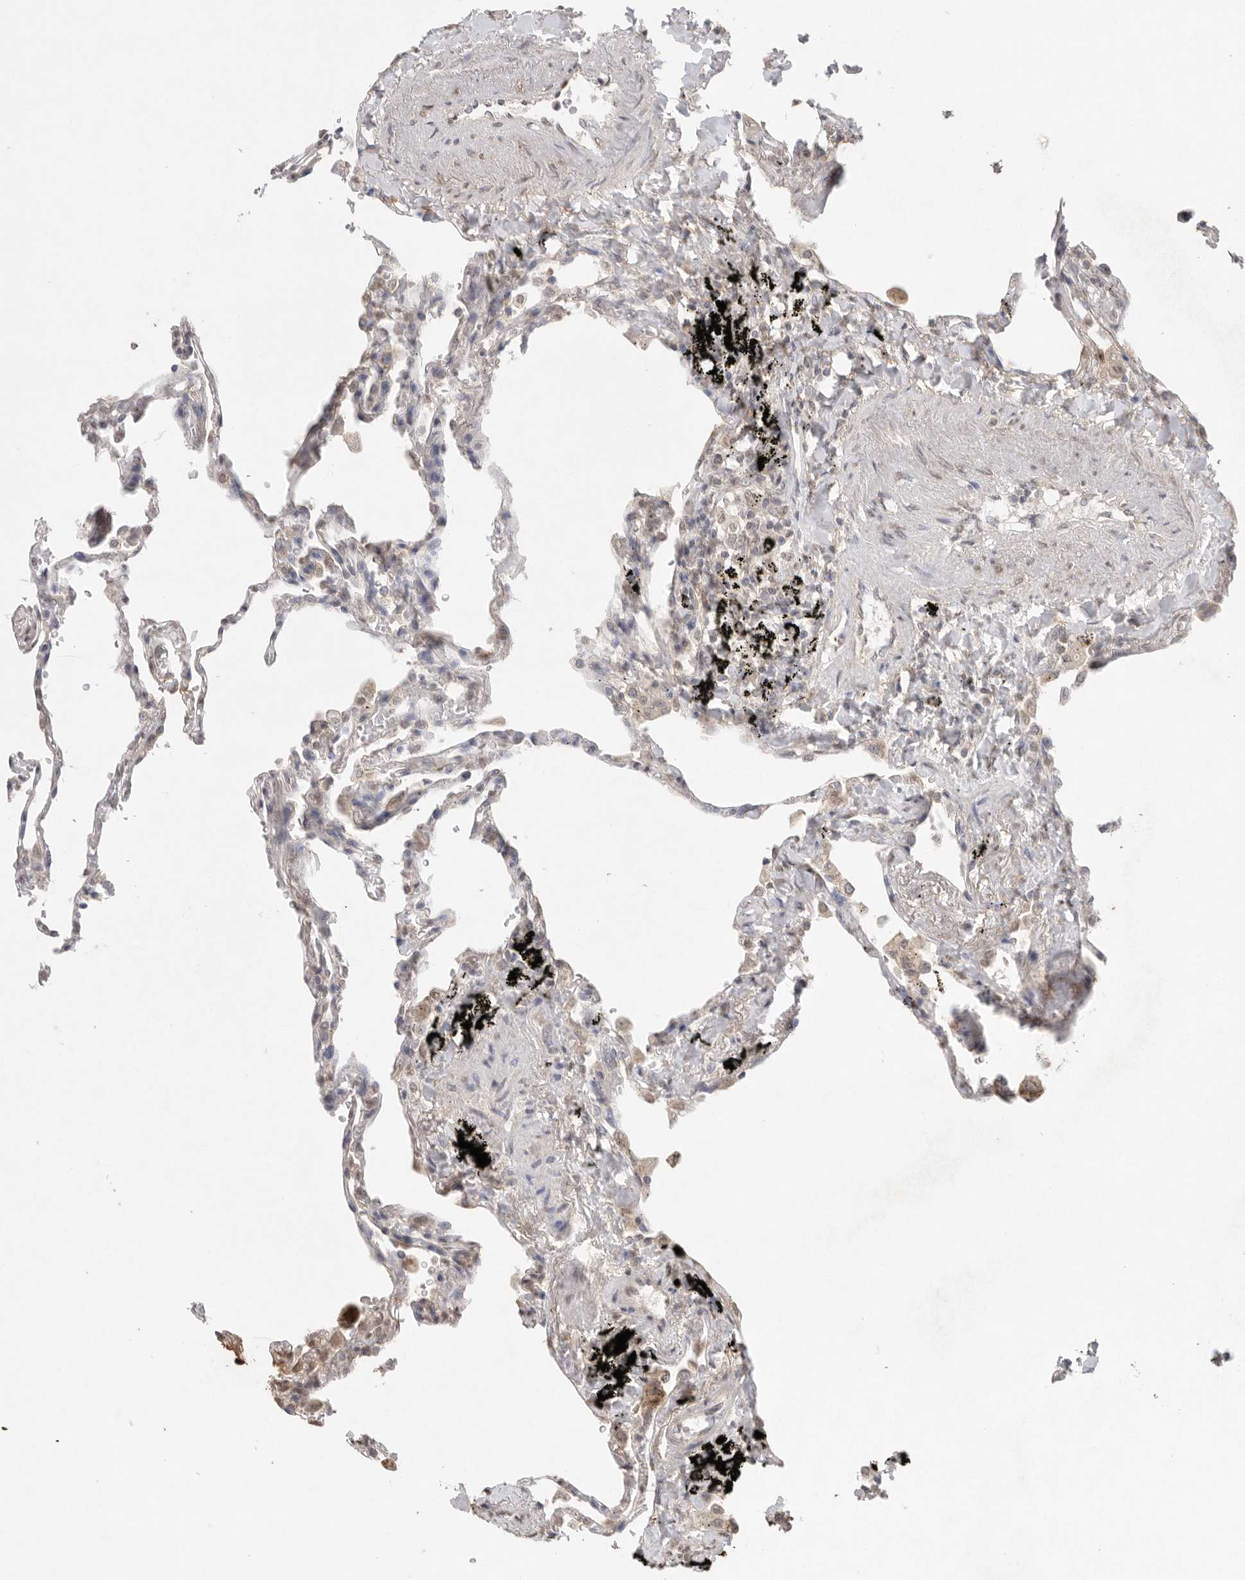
{"staining": {"intensity": "weak", "quantity": "<25%", "location": "cytoplasmic/membranous"}, "tissue": "lung", "cell_type": "Alveolar cells", "image_type": "normal", "snomed": [{"axis": "morphology", "description": "Normal tissue, NOS"}, {"axis": "topography", "description": "Lung"}], "caption": "IHC of normal human lung displays no staining in alveolar cells.", "gene": "KLK5", "patient": {"sex": "male", "age": 59}}